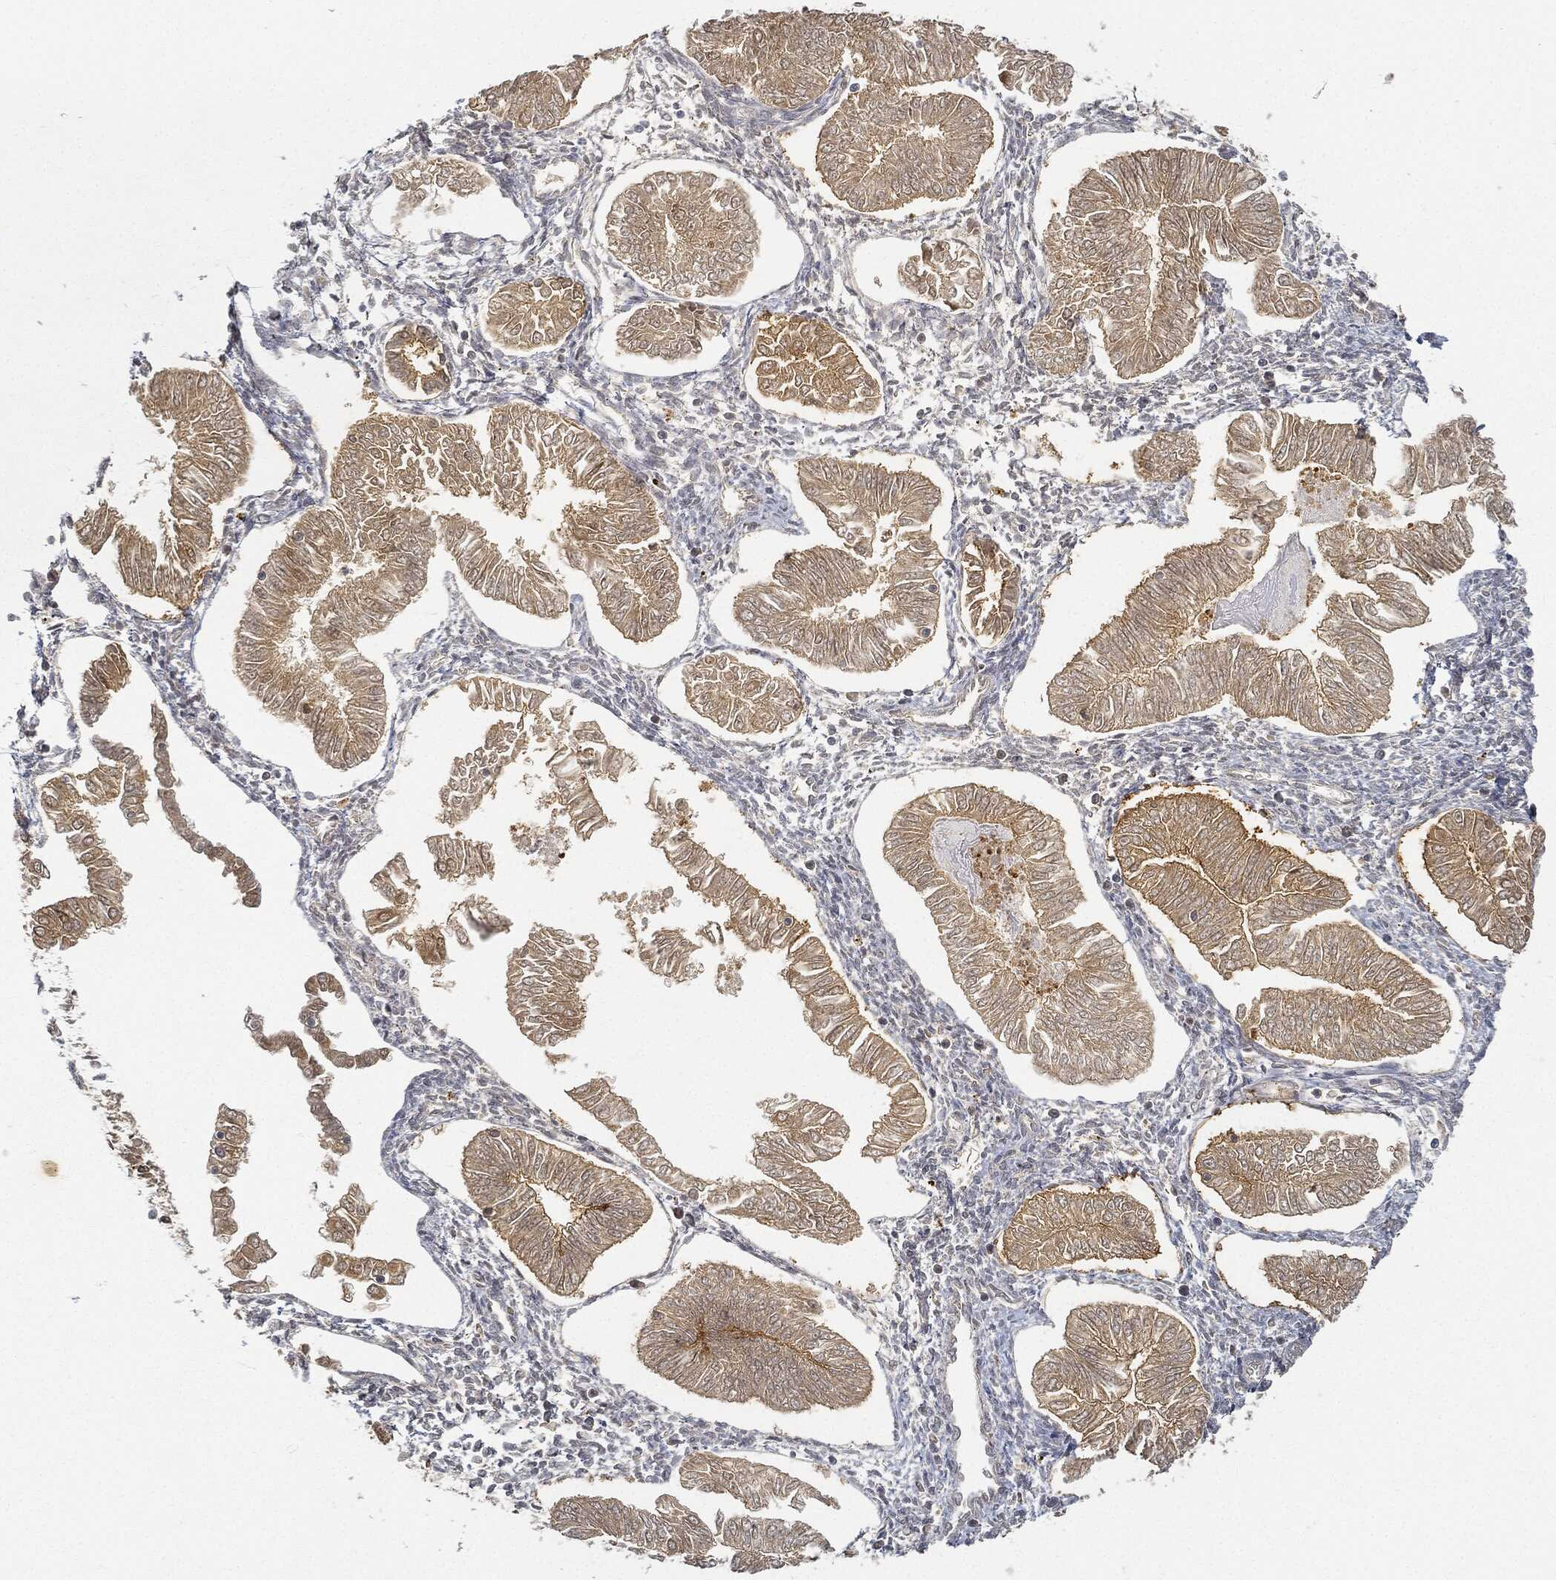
{"staining": {"intensity": "moderate", "quantity": "25%-75%", "location": "cytoplasmic/membranous,nuclear"}, "tissue": "endometrial cancer", "cell_type": "Tumor cells", "image_type": "cancer", "snomed": [{"axis": "morphology", "description": "Adenocarcinoma, NOS"}, {"axis": "topography", "description": "Endometrium"}], "caption": "Endometrial cancer (adenocarcinoma) was stained to show a protein in brown. There is medium levels of moderate cytoplasmic/membranous and nuclear staining in about 25%-75% of tumor cells.", "gene": "CIB1", "patient": {"sex": "female", "age": 53}}